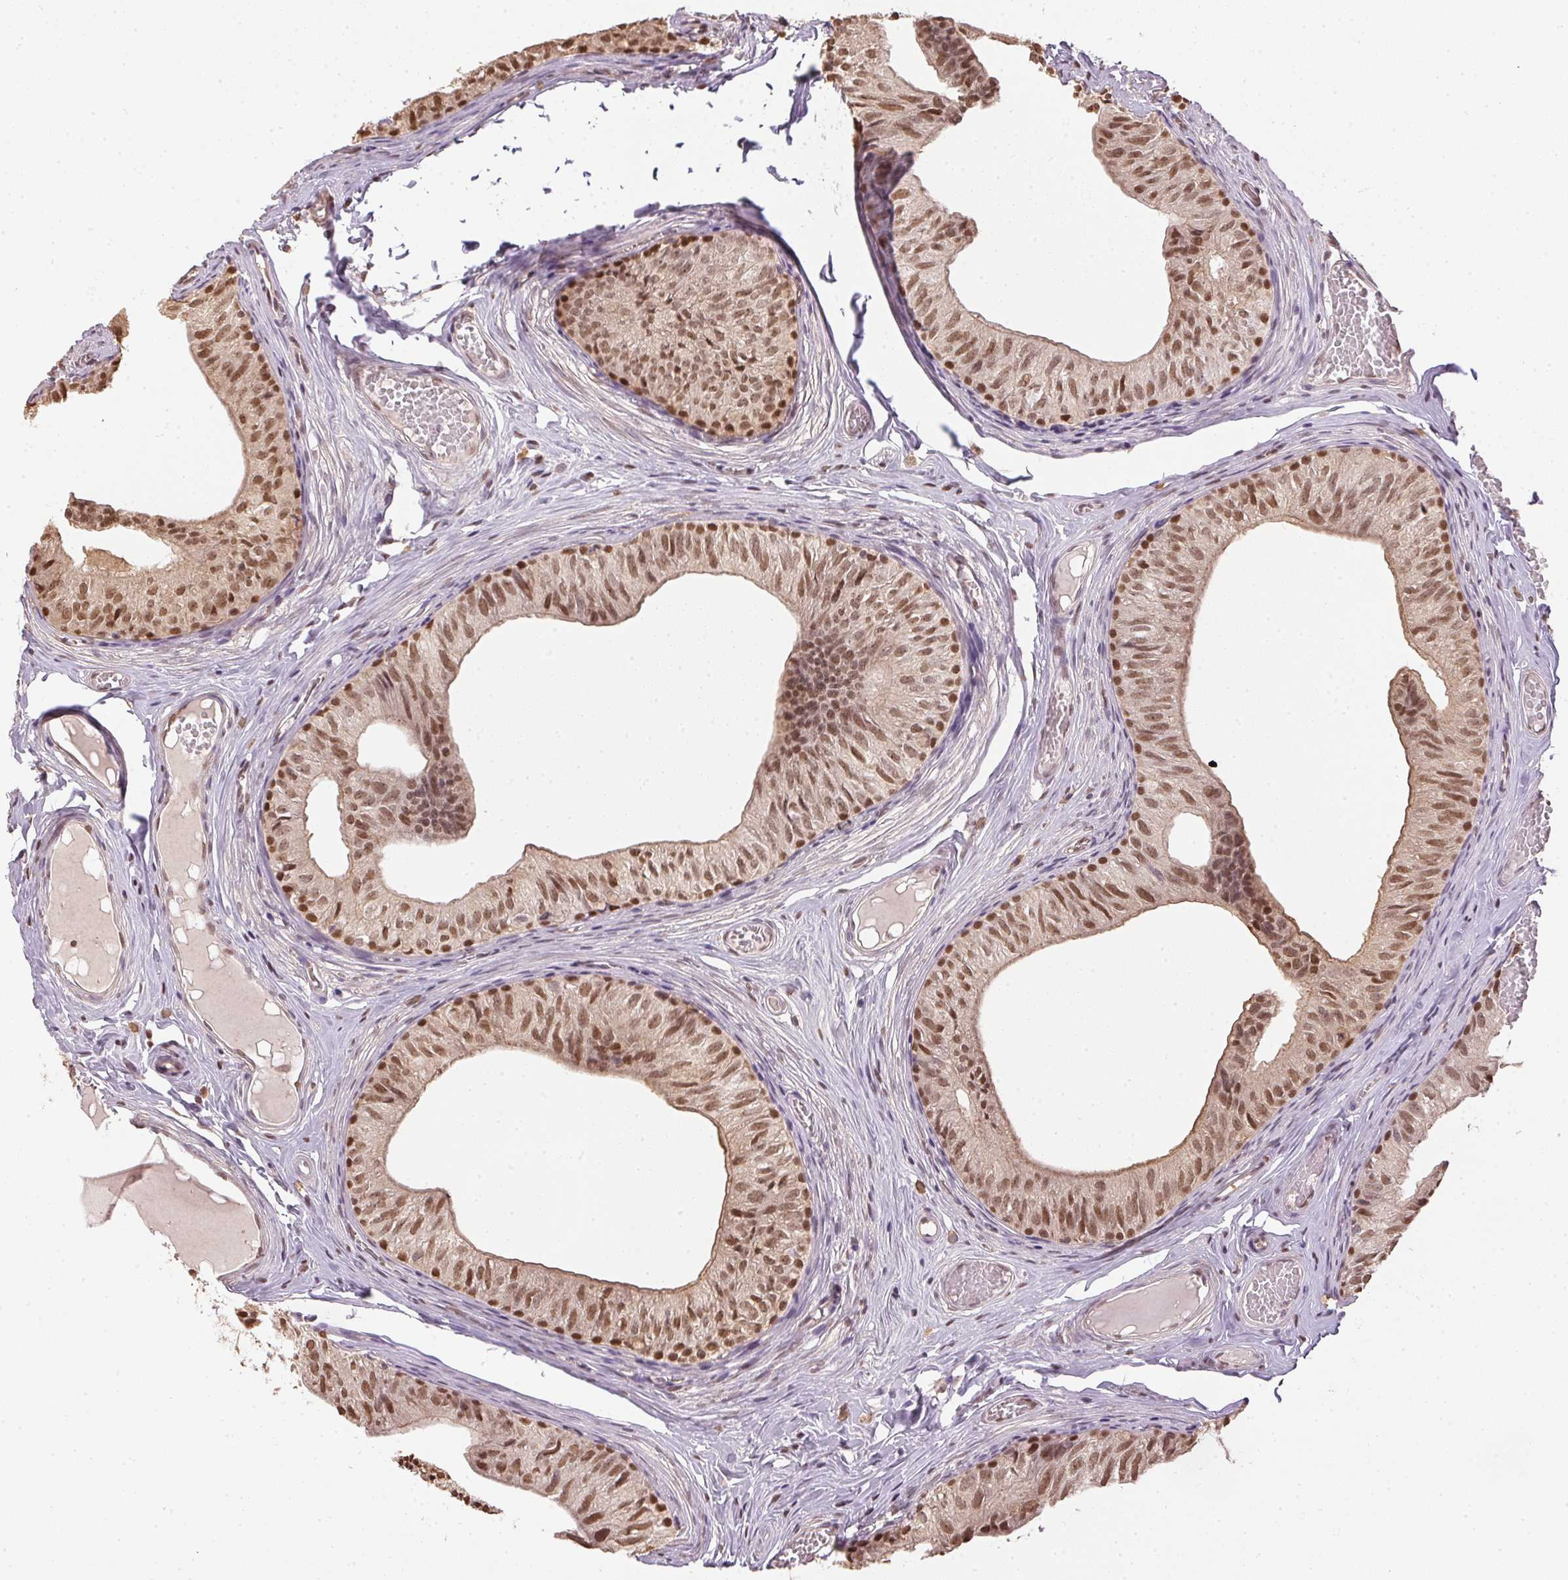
{"staining": {"intensity": "moderate", "quantity": ">75%", "location": "nuclear"}, "tissue": "epididymis", "cell_type": "Glandular cells", "image_type": "normal", "snomed": [{"axis": "morphology", "description": "Normal tissue, NOS"}, {"axis": "topography", "description": "Epididymis"}], "caption": "Approximately >75% of glandular cells in benign human epididymis show moderate nuclear protein positivity as visualized by brown immunohistochemical staining.", "gene": "TPI1", "patient": {"sex": "male", "age": 25}}